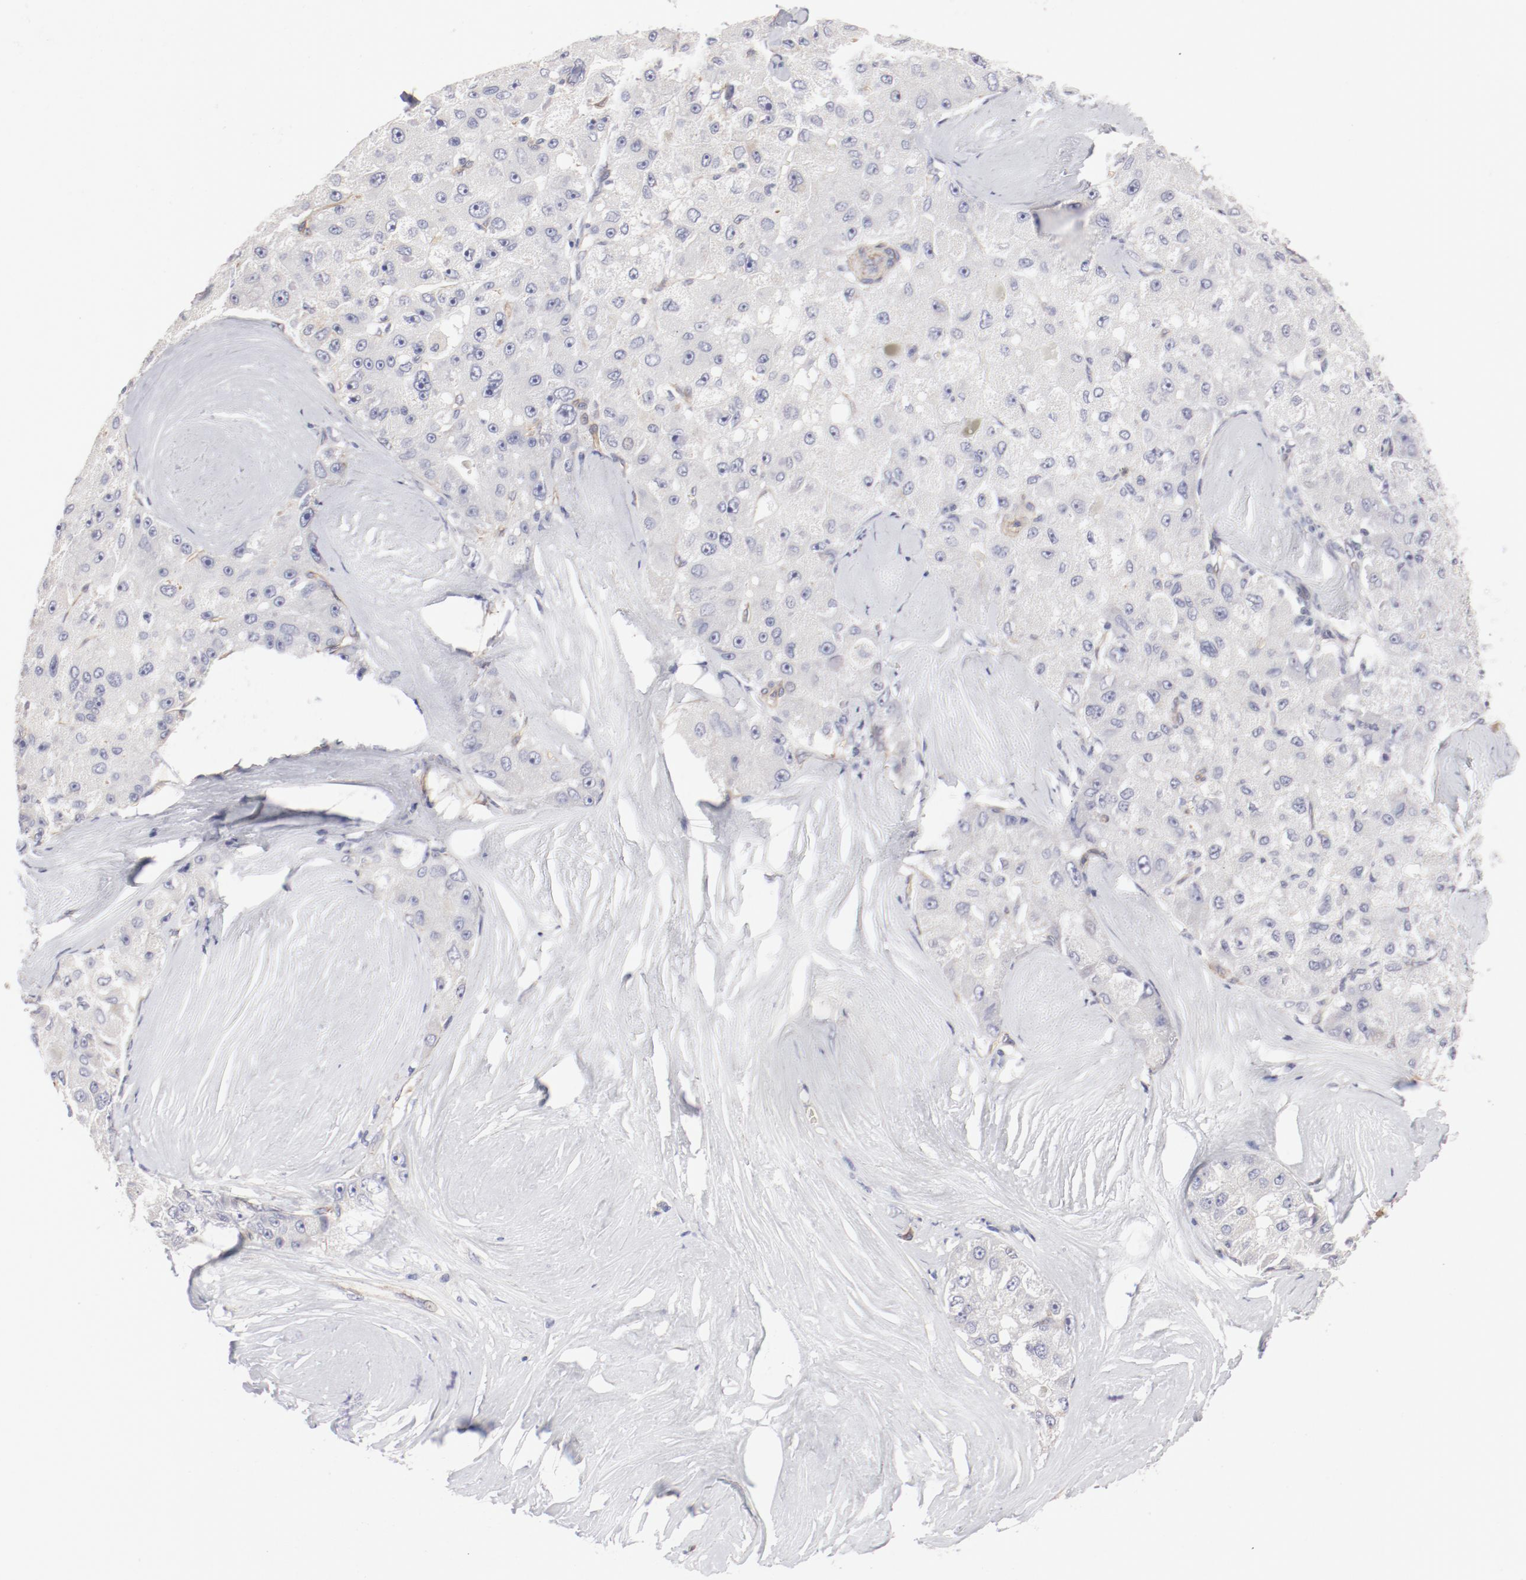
{"staining": {"intensity": "negative", "quantity": "none", "location": "none"}, "tissue": "liver cancer", "cell_type": "Tumor cells", "image_type": "cancer", "snomed": [{"axis": "morphology", "description": "Carcinoma, Hepatocellular, NOS"}, {"axis": "topography", "description": "Liver"}], "caption": "This is an immunohistochemistry (IHC) micrograph of liver cancer (hepatocellular carcinoma). There is no staining in tumor cells.", "gene": "LAX1", "patient": {"sex": "male", "age": 80}}